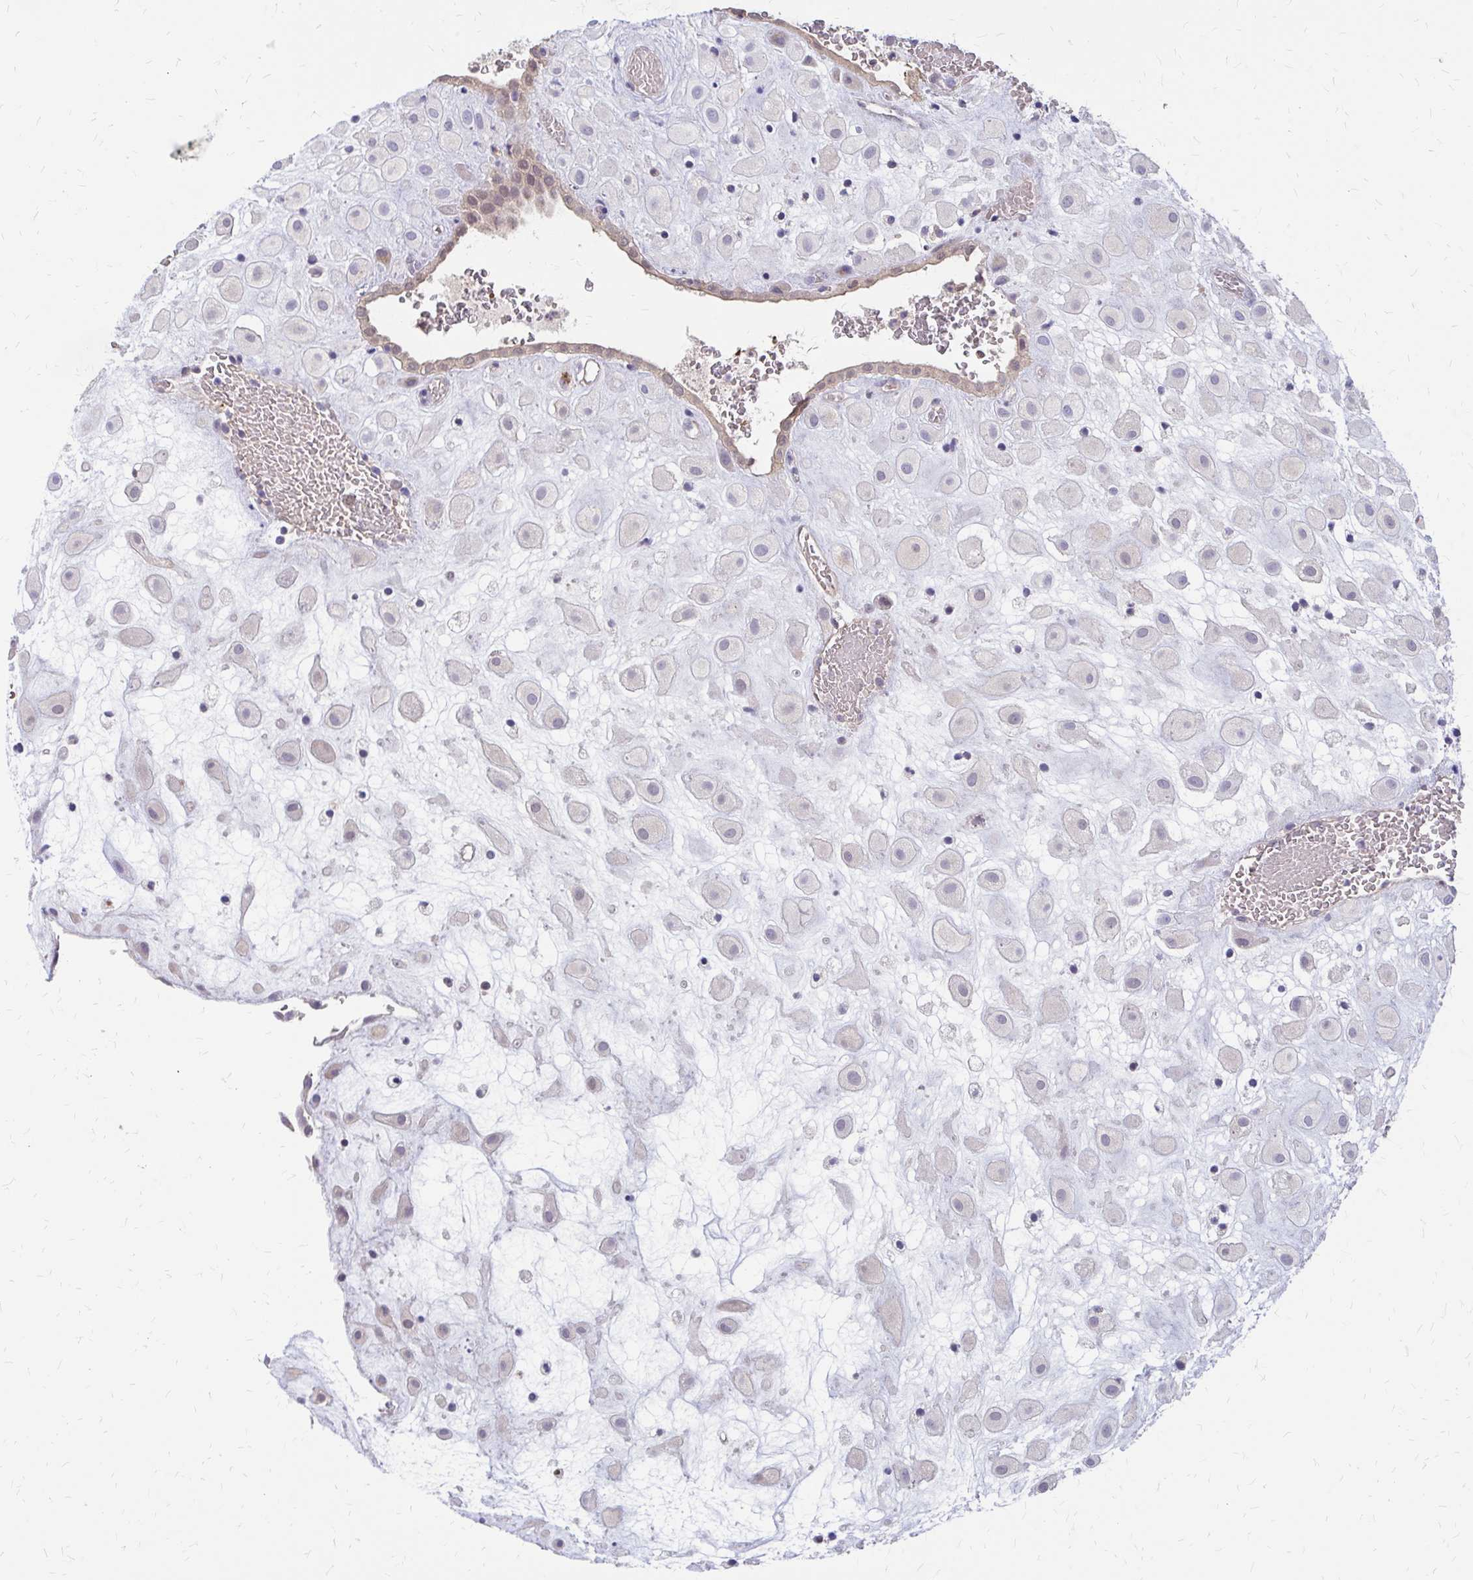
{"staining": {"intensity": "negative", "quantity": "none", "location": "none"}, "tissue": "placenta", "cell_type": "Decidual cells", "image_type": "normal", "snomed": [{"axis": "morphology", "description": "Normal tissue, NOS"}, {"axis": "topography", "description": "Placenta"}], "caption": "Placenta was stained to show a protein in brown. There is no significant positivity in decidual cells. Brightfield microscopy of immunohistochemistry (IHC) stained with DAB (3,3'-diaminobenzidine) (brown) and hematoxylin (blue), captured at high magnification.", "gene": "IFI44L", "patient": {"sex": "female", "age": 24}}